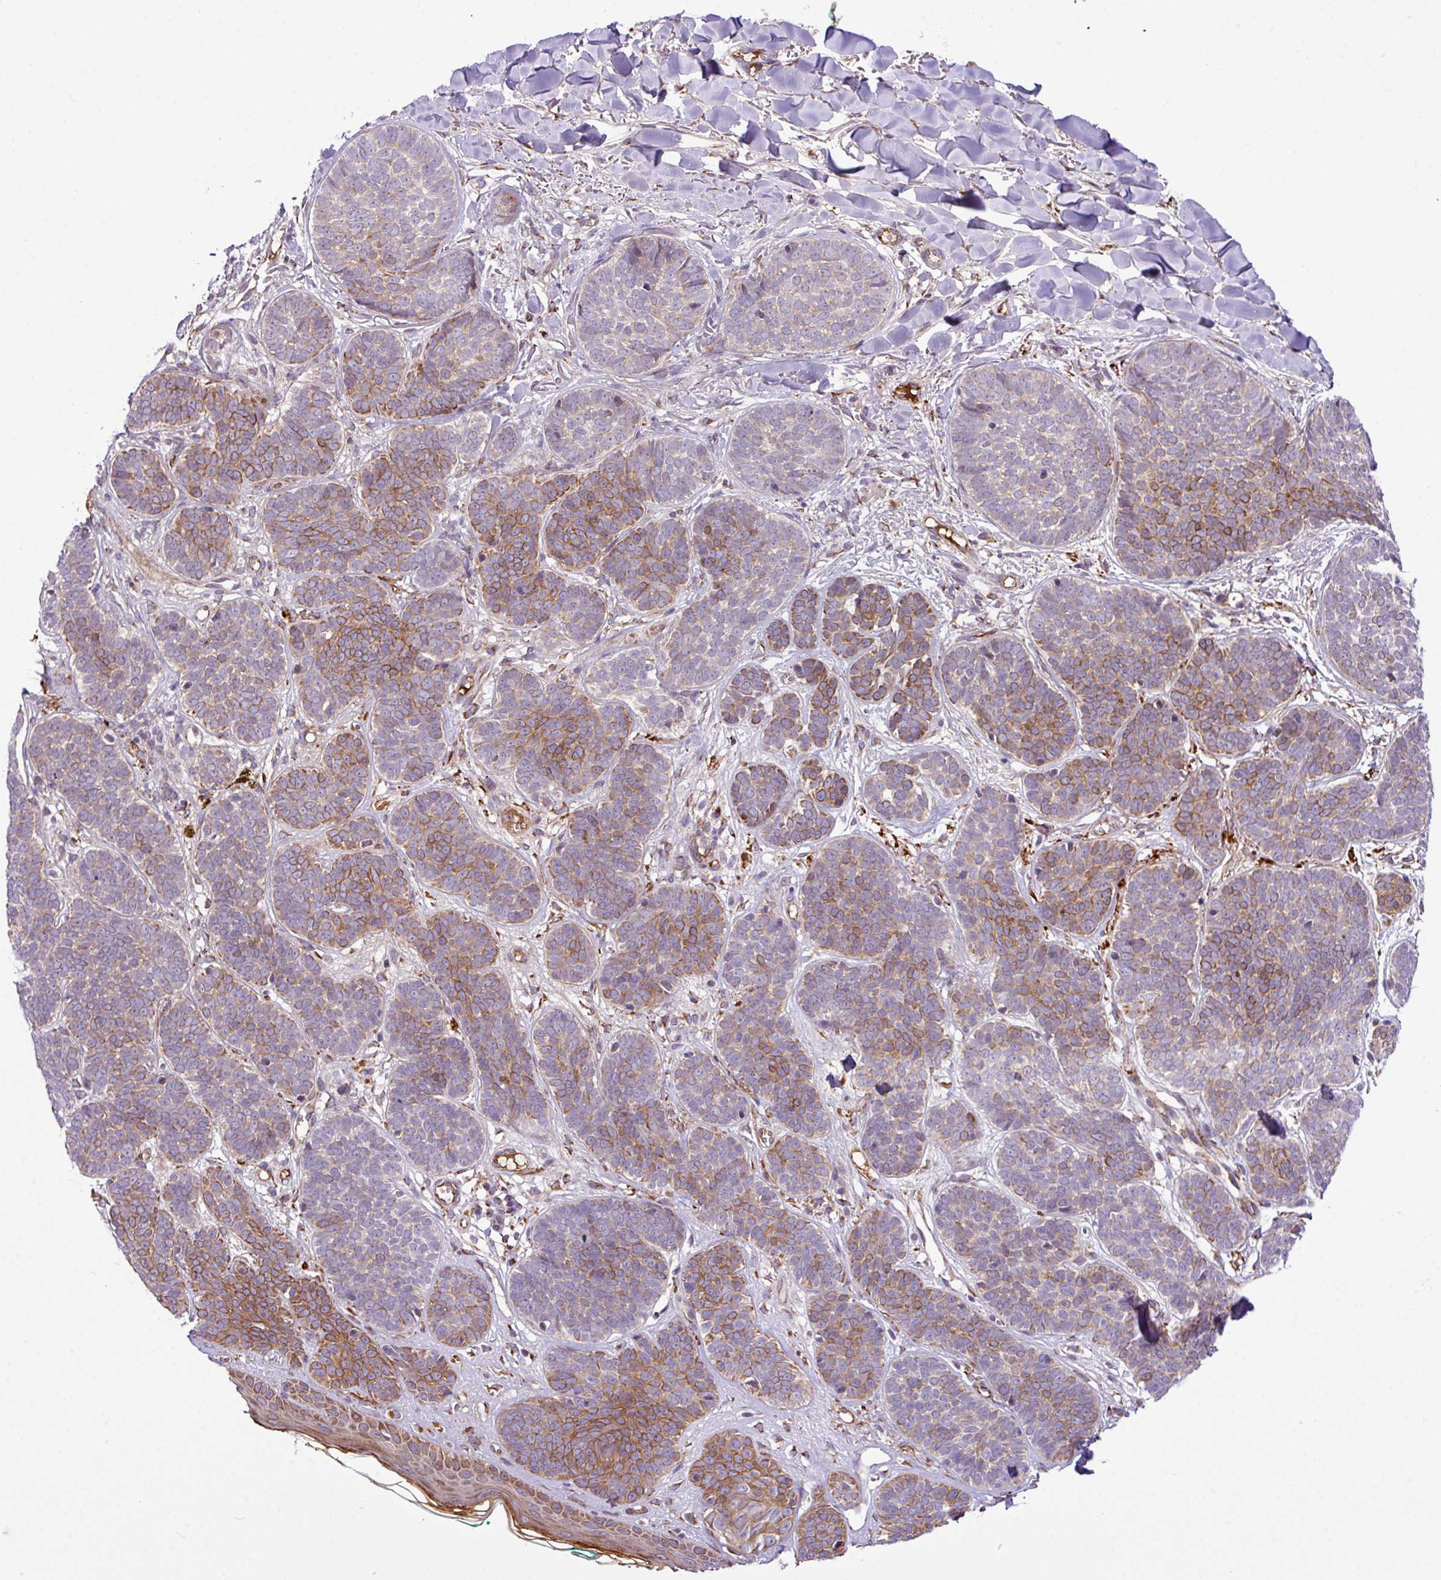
{"staining": {"intensity": "moderate", "quantity": ">75%", "location": "cytoplasmic/membranous"}, "tissue": "skin cancer", "cell_type": "Tumor cells", "image_type": "cancer", "snomed": [{"axis": "morphology", "description": "Basal cell carcinoma"}, {"axis": "topography", "description": "Skin"}, {"axis": "topography", "description": "Skin of neck"}, {"axis": "topography", "description": "Skin of shoulder"}, {"axis": "topography", "description": "Skin of back"}], "caption": "A medium amount of moderate cytoplasmic/membranous staining is present in about >75% of tumor cells in basal cell carcinoma (skin) tissue.", "gene": "ZNF569", "patient": {"sex": "male", "age": 80}}